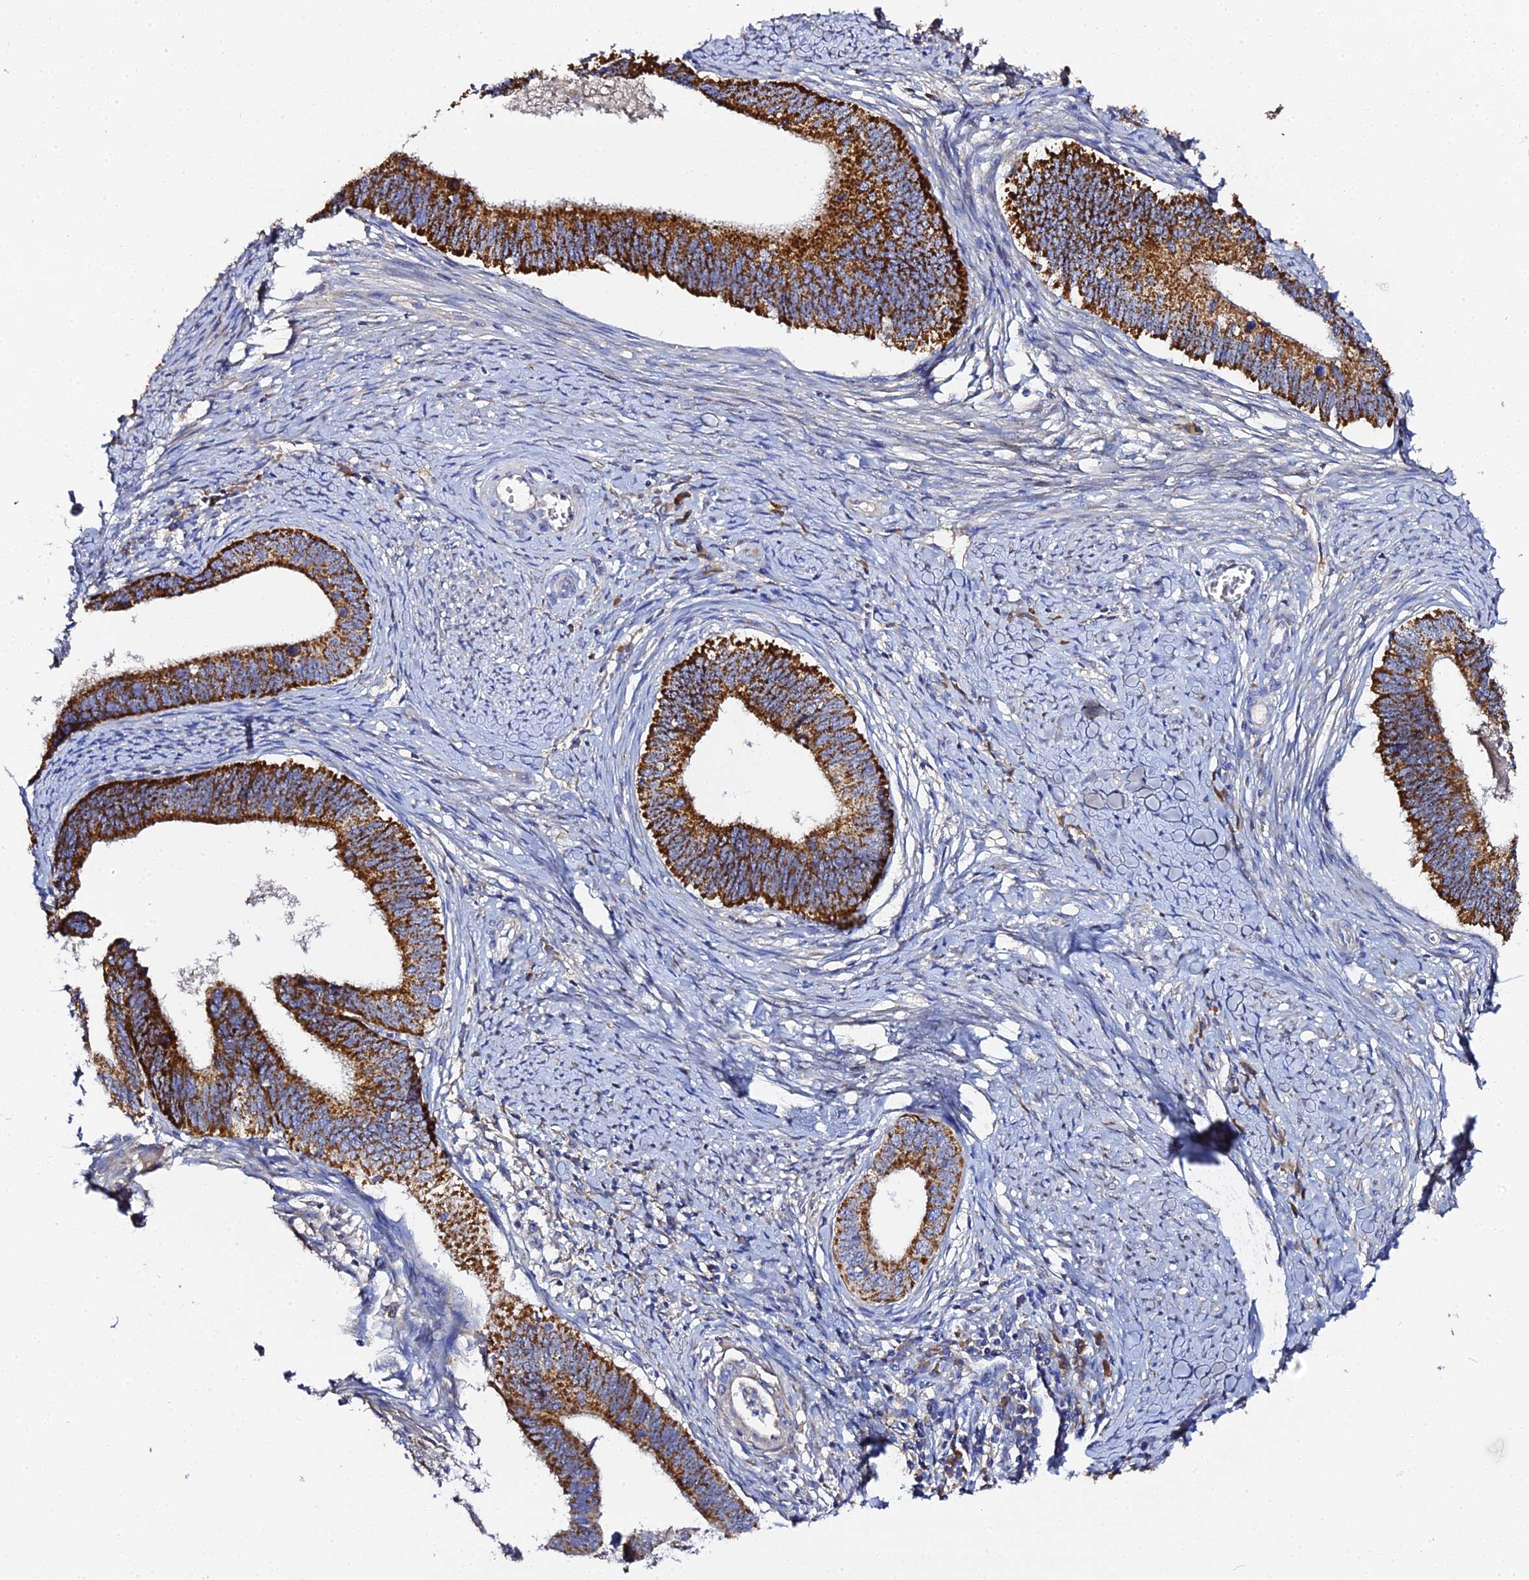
{"staining": {"intensity": "strong", "quantity": "25%-75%", "location": "cytoplasmic/membranous"}, "tissue": "cervical cancer", "cell_type": "Tumor cells", "image_type": "cancer", "snomed": [{"axis": "morphology", "description": "Adenocarcinoma, NOS"}, {"axis": "topography", "description": "Cervix"}], "caption": "This photomicrograph shows cervical cancer stained with IHC to label a protein in brown. The cytoplasmic/membranous of tumor cells show strong positivity for the protein. Nuclei are counter-stained blue.", "gene": "SCX", "patient": {"sex": "female", "age": 42}}